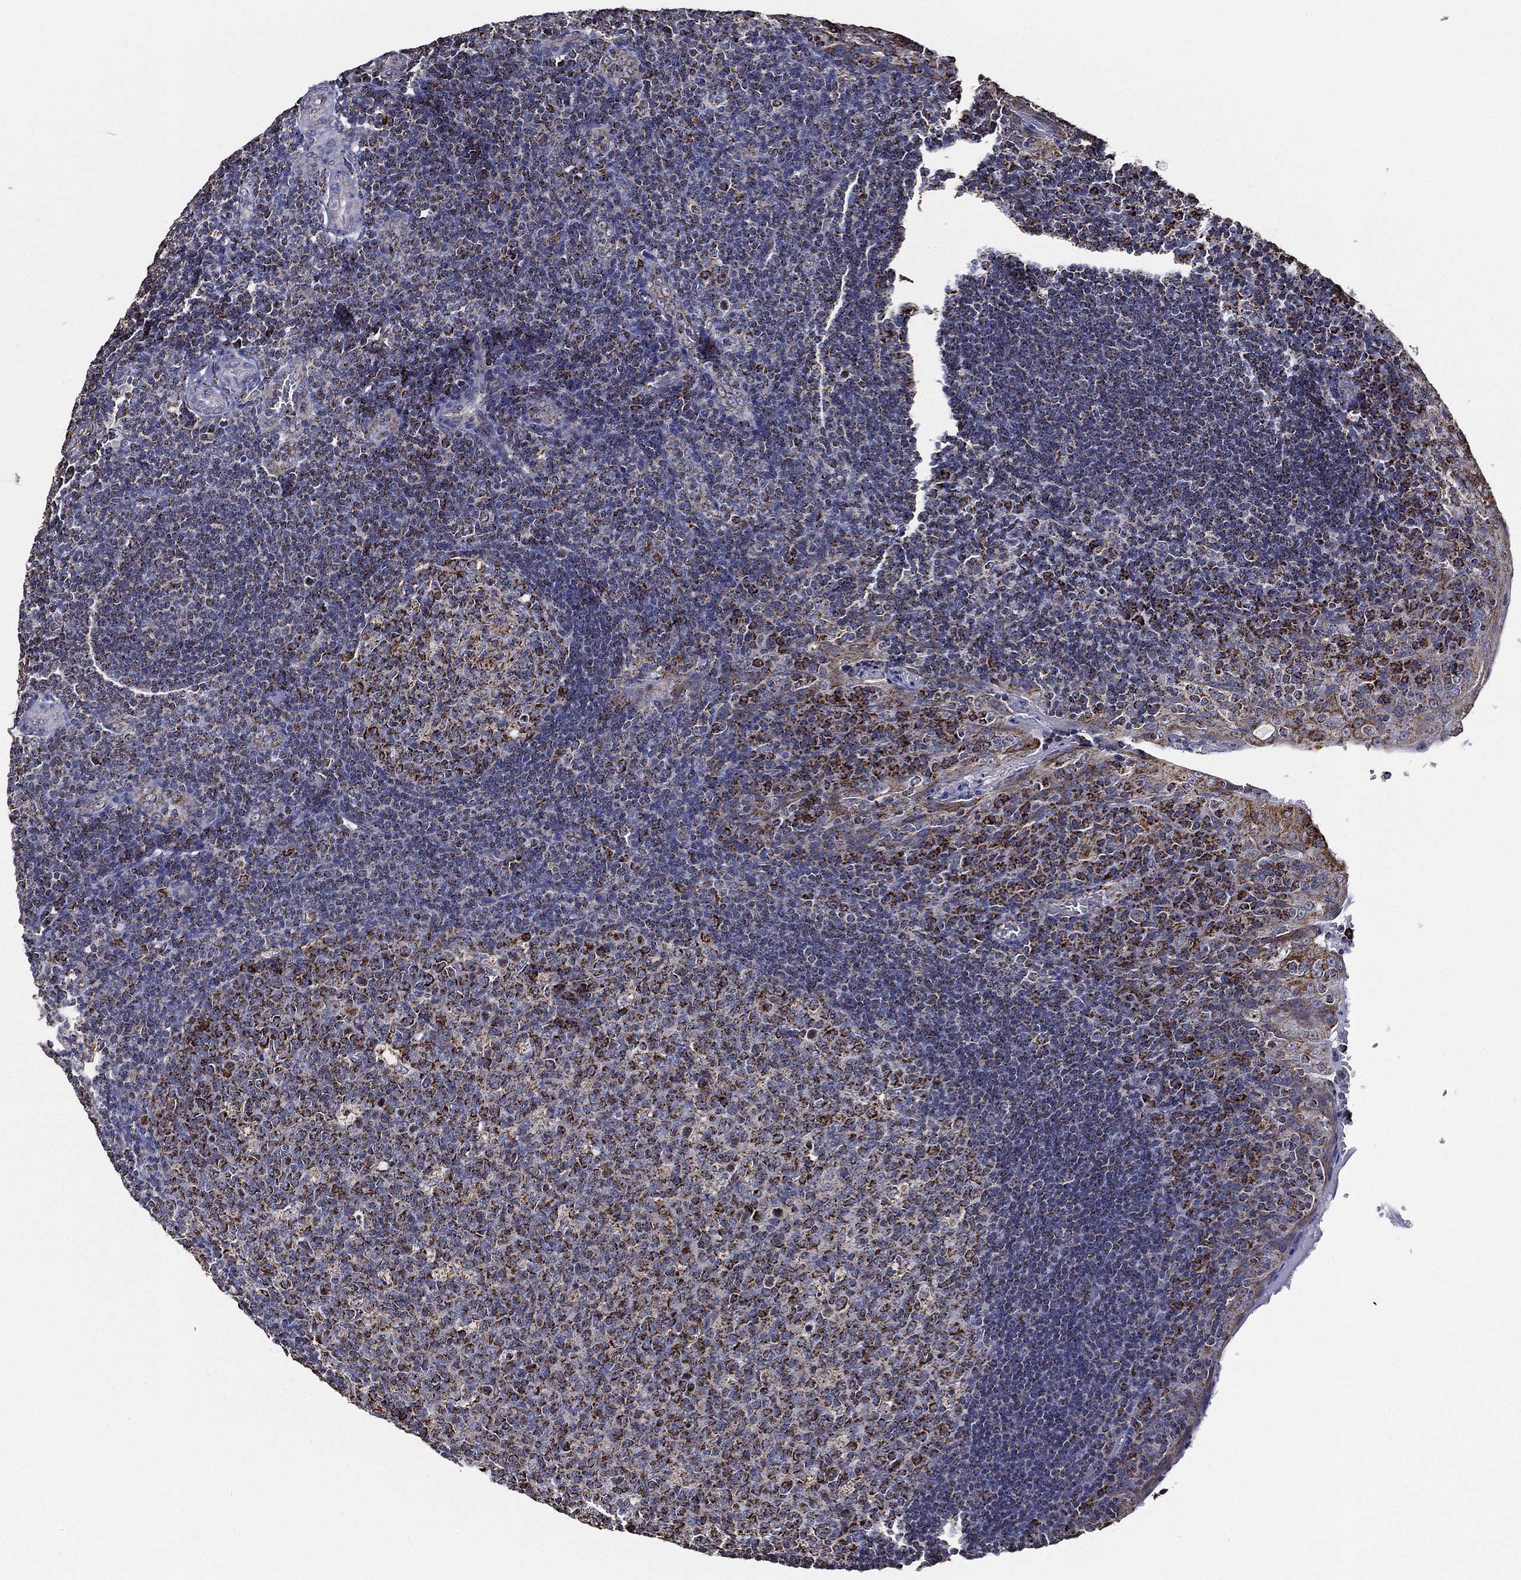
{"staining": {"intensity": "moderate", "quantity": ">75%", "location": "cytoplasmic/membranous"}, "tissue": "tonsil", "cell_type": "Germinal center cells", "image_type": "normal", "snomed": [{"axis": "morphology", "description": "Normal tissue, NOS"}, {"axis": "topography", "description": "Tonsil"}], "caption": "A high-resolution histopathology image shows IHC staining of benign tonsil, which displays moderate cytoplasmic/membranous positivity in about >75% of germinal center cells.", "gene": "NDUFAB1", "patient": {"sex": "male", "age": 17}}